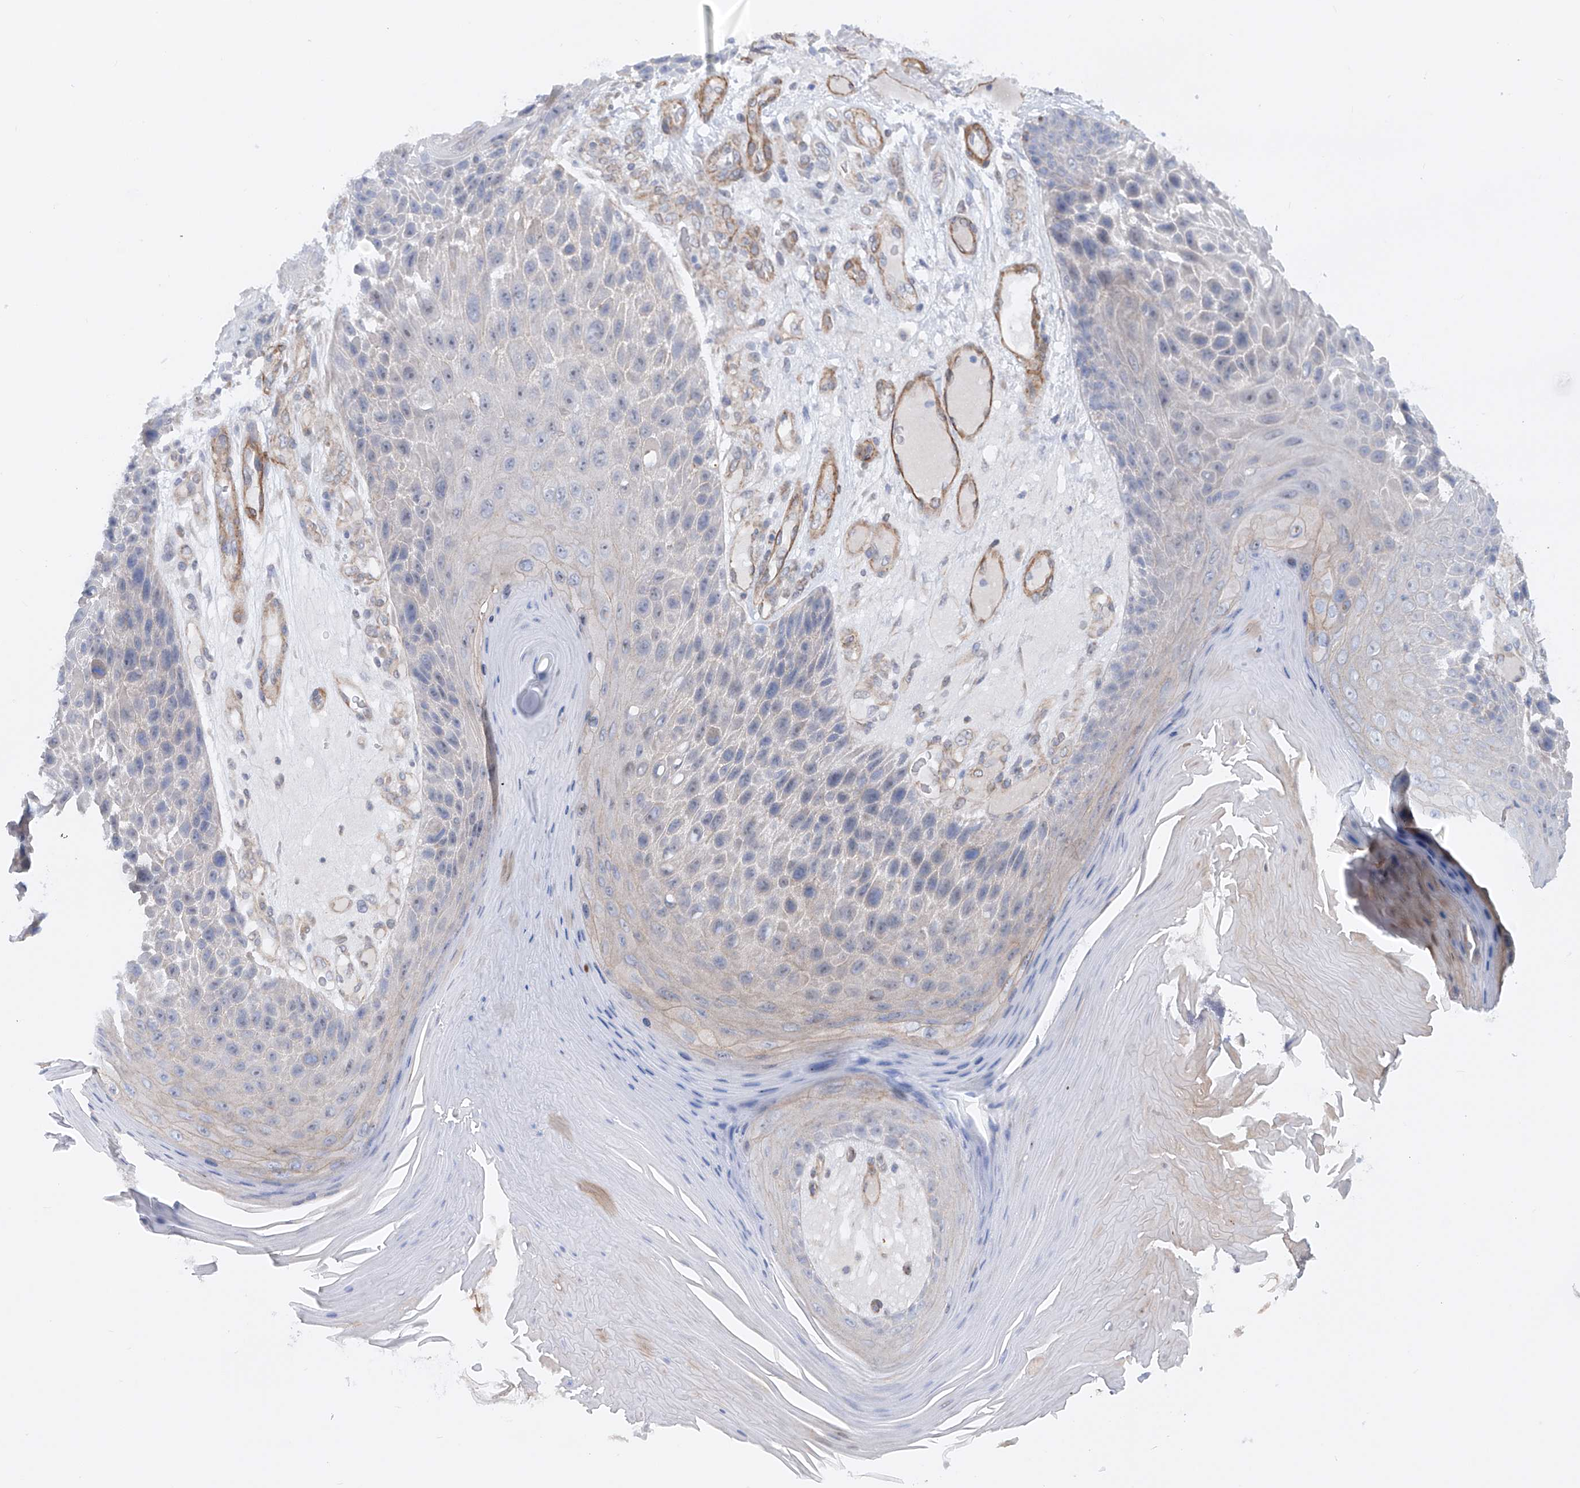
{"staining": {"intensity": "negative", "quantity": "none", "location": "none"}, "tissue": "skin cancer", "cell_type": "Tumor cells", "image_type": "cancer", "snomed": [{"axis": "morphology", "description": "Squamous cell carcinoma, NOS"}, {"axis": "topography", "description": "Skin"}], "caption": "Tumor cells show no significant positivity in squamous cell carcinoma (skin).", "gene": "ZNF490", "patient": {"sex": "female", "age": 88}}